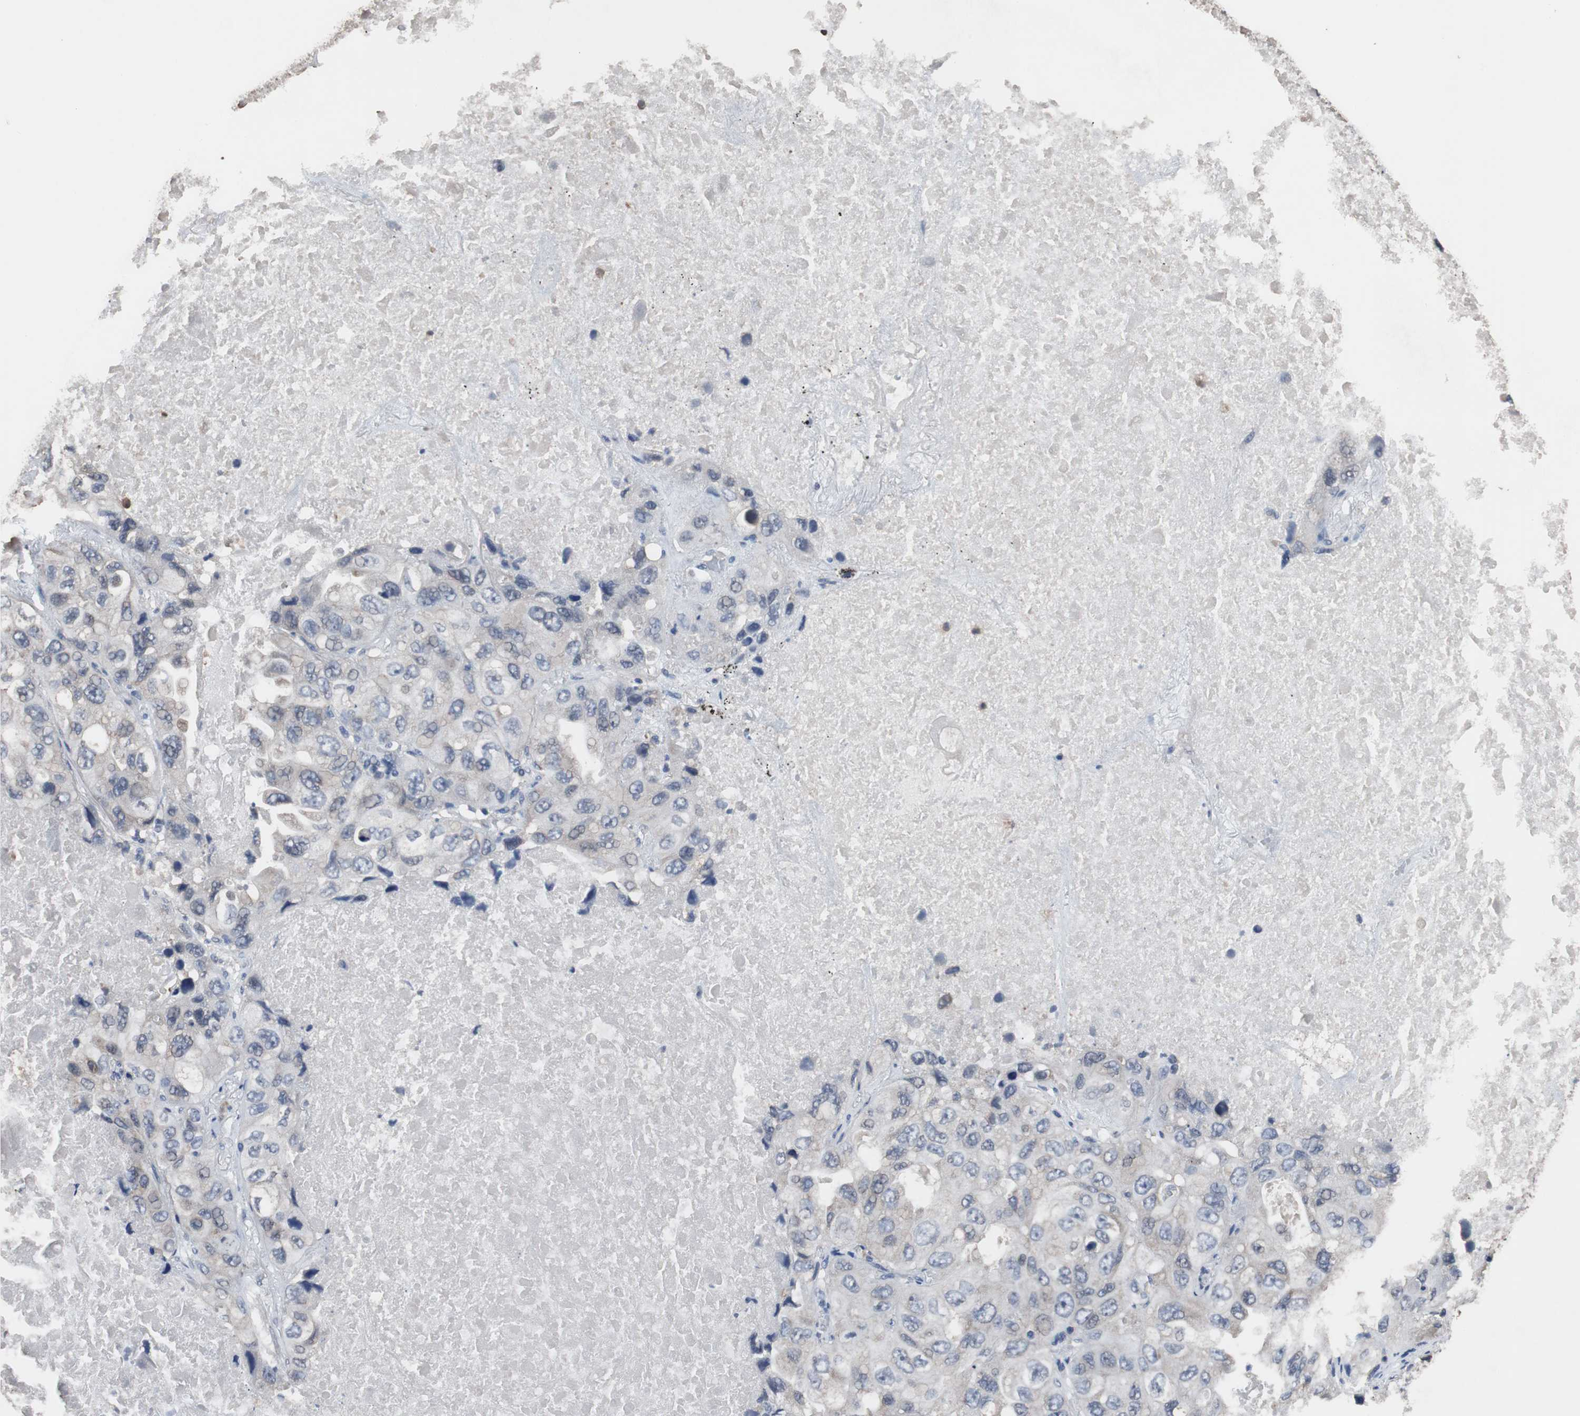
{"staining": {"intensity": "weak", "quantity": "<25%", "location": "cytoplasmic/membranous"}, "tissue": "lung cancer", "cell_type": "Tumor cells", "image_type": "cancer", "snomed": [{"axis": "morphology", "description": "Squamous cell carcinoma, NOS"}, {"axis": "topography", "description": "Lung"}], "caption": "This is a micrograph of IHC staining of lung cancer, which shows no staining in tumor cells.", "gene": "SCIMP", "patient": {"sex": "female", "age": 73}}